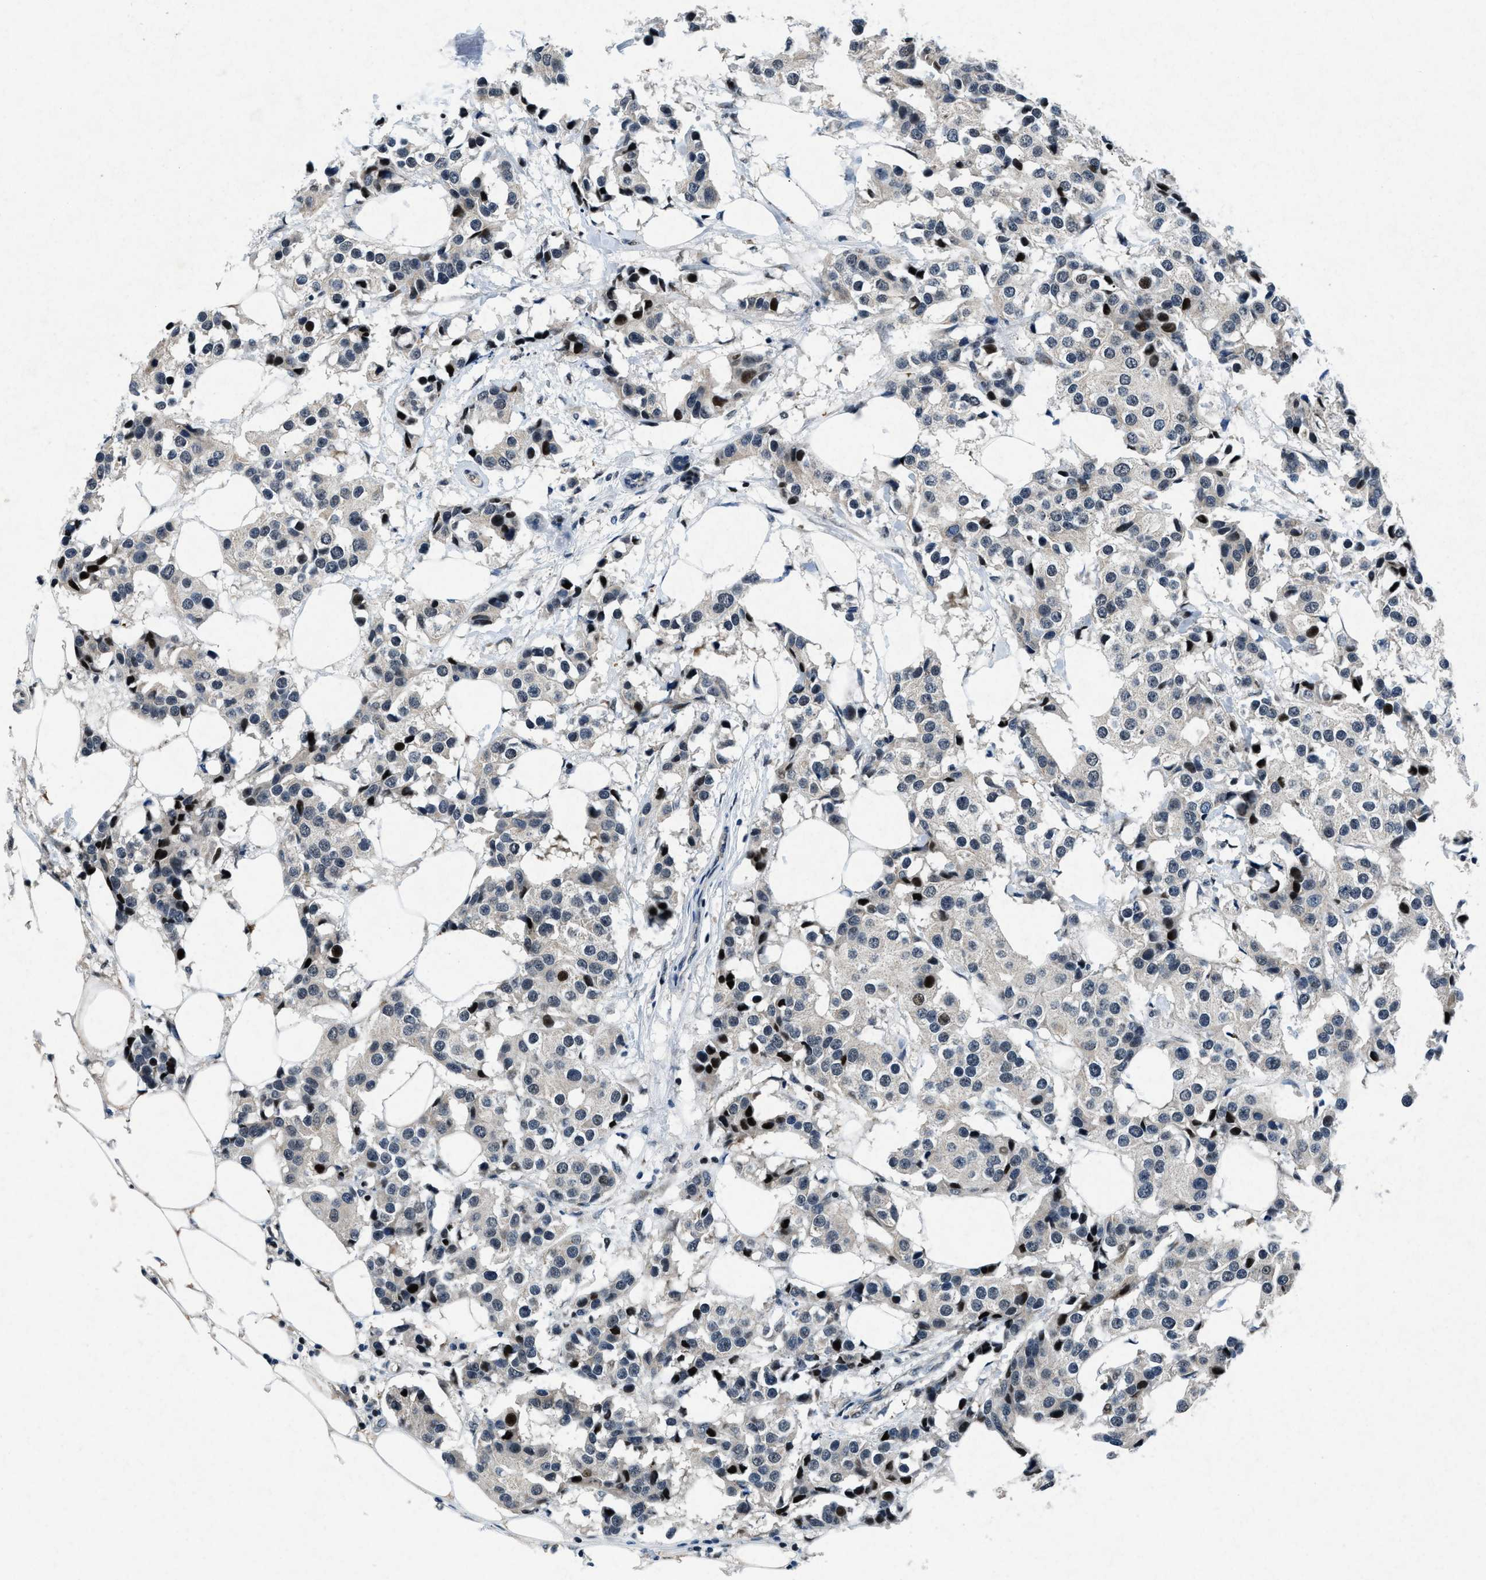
{"staining": {"intensity": "strong", "quantity": "<25%", "location": "nuclear"}, "tissue": "breast cancer", "cell_type": "Tumor cells", "image_type": "cancer", "snomed": [{"axis": "morphology", "description": "Normal tissue, NOS"}, {"axis": "morphology", "description": "Duct carcinoma"}, {"axis": "topography", "description": "Breast"}], "caption": "DAB (3,3'-diaminobenzidine) immunohistochemical staining of human breast cancer demonstrates strong nuclear protein staining in approximately <25% of tumor cells.", "gene": "PHLDA1", "patient": {"sex": "female", "age": 39}}